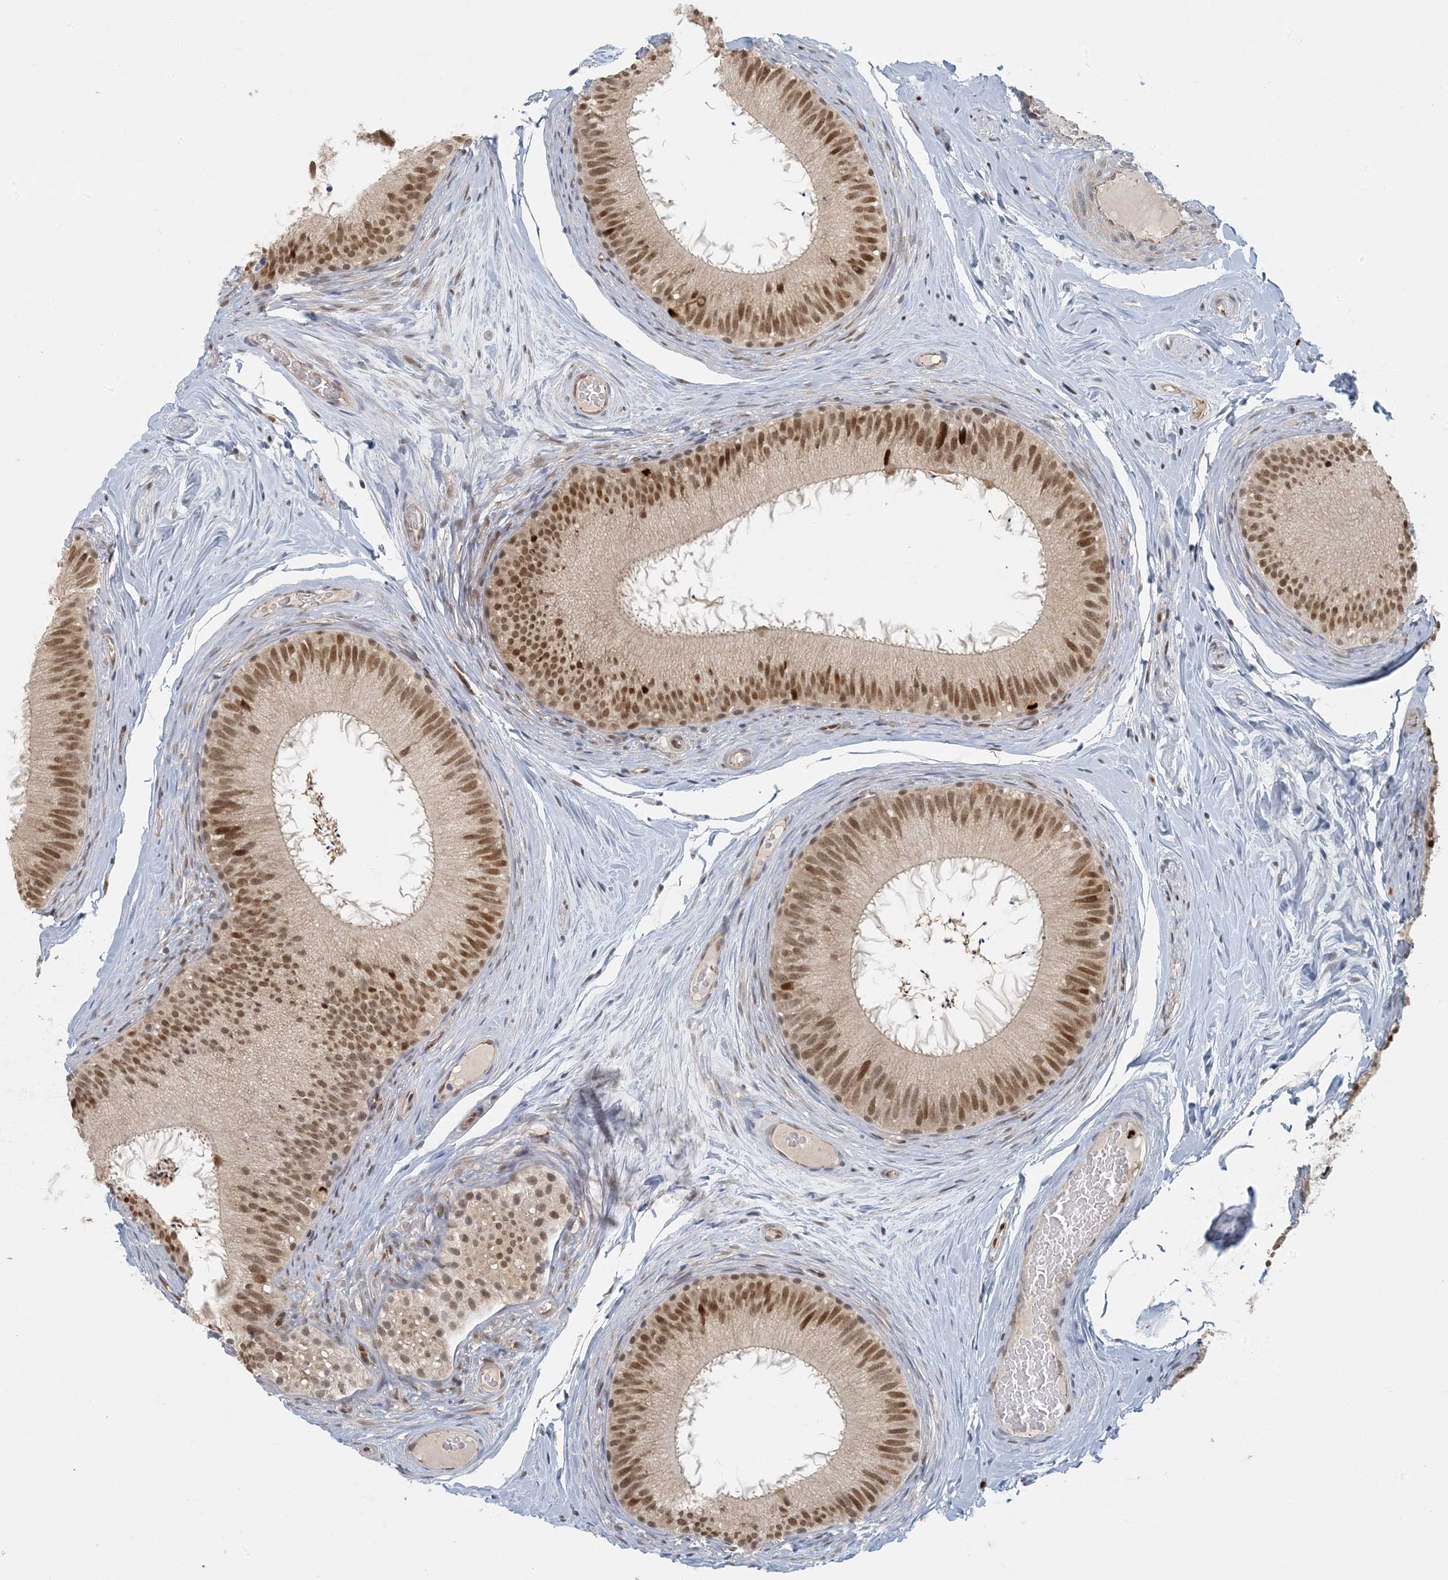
{"staining": {"intensity": "moderate", "quantity": ">75%", "location": "cytoplasmic/membranous,nuclear"}, "tissue": "epididymis", "cell_type": "Glandular cells", "image_type": "normal", "snomed": [{"axis": "morphology", "description": "Normal tissue, NOS"}, {"axis": "topography", "description": "Epididymis"}], "caption": "Moderate cytoplasmic/membranous,nuclear protein expression is appreciated in approximately >75% of glandular cells in epididymis. Immunohistochemistry stains the protein in brown and the nuclei are stained blue.", "gene": "AK9", "patient": {"sex": "male", "age": 50}}